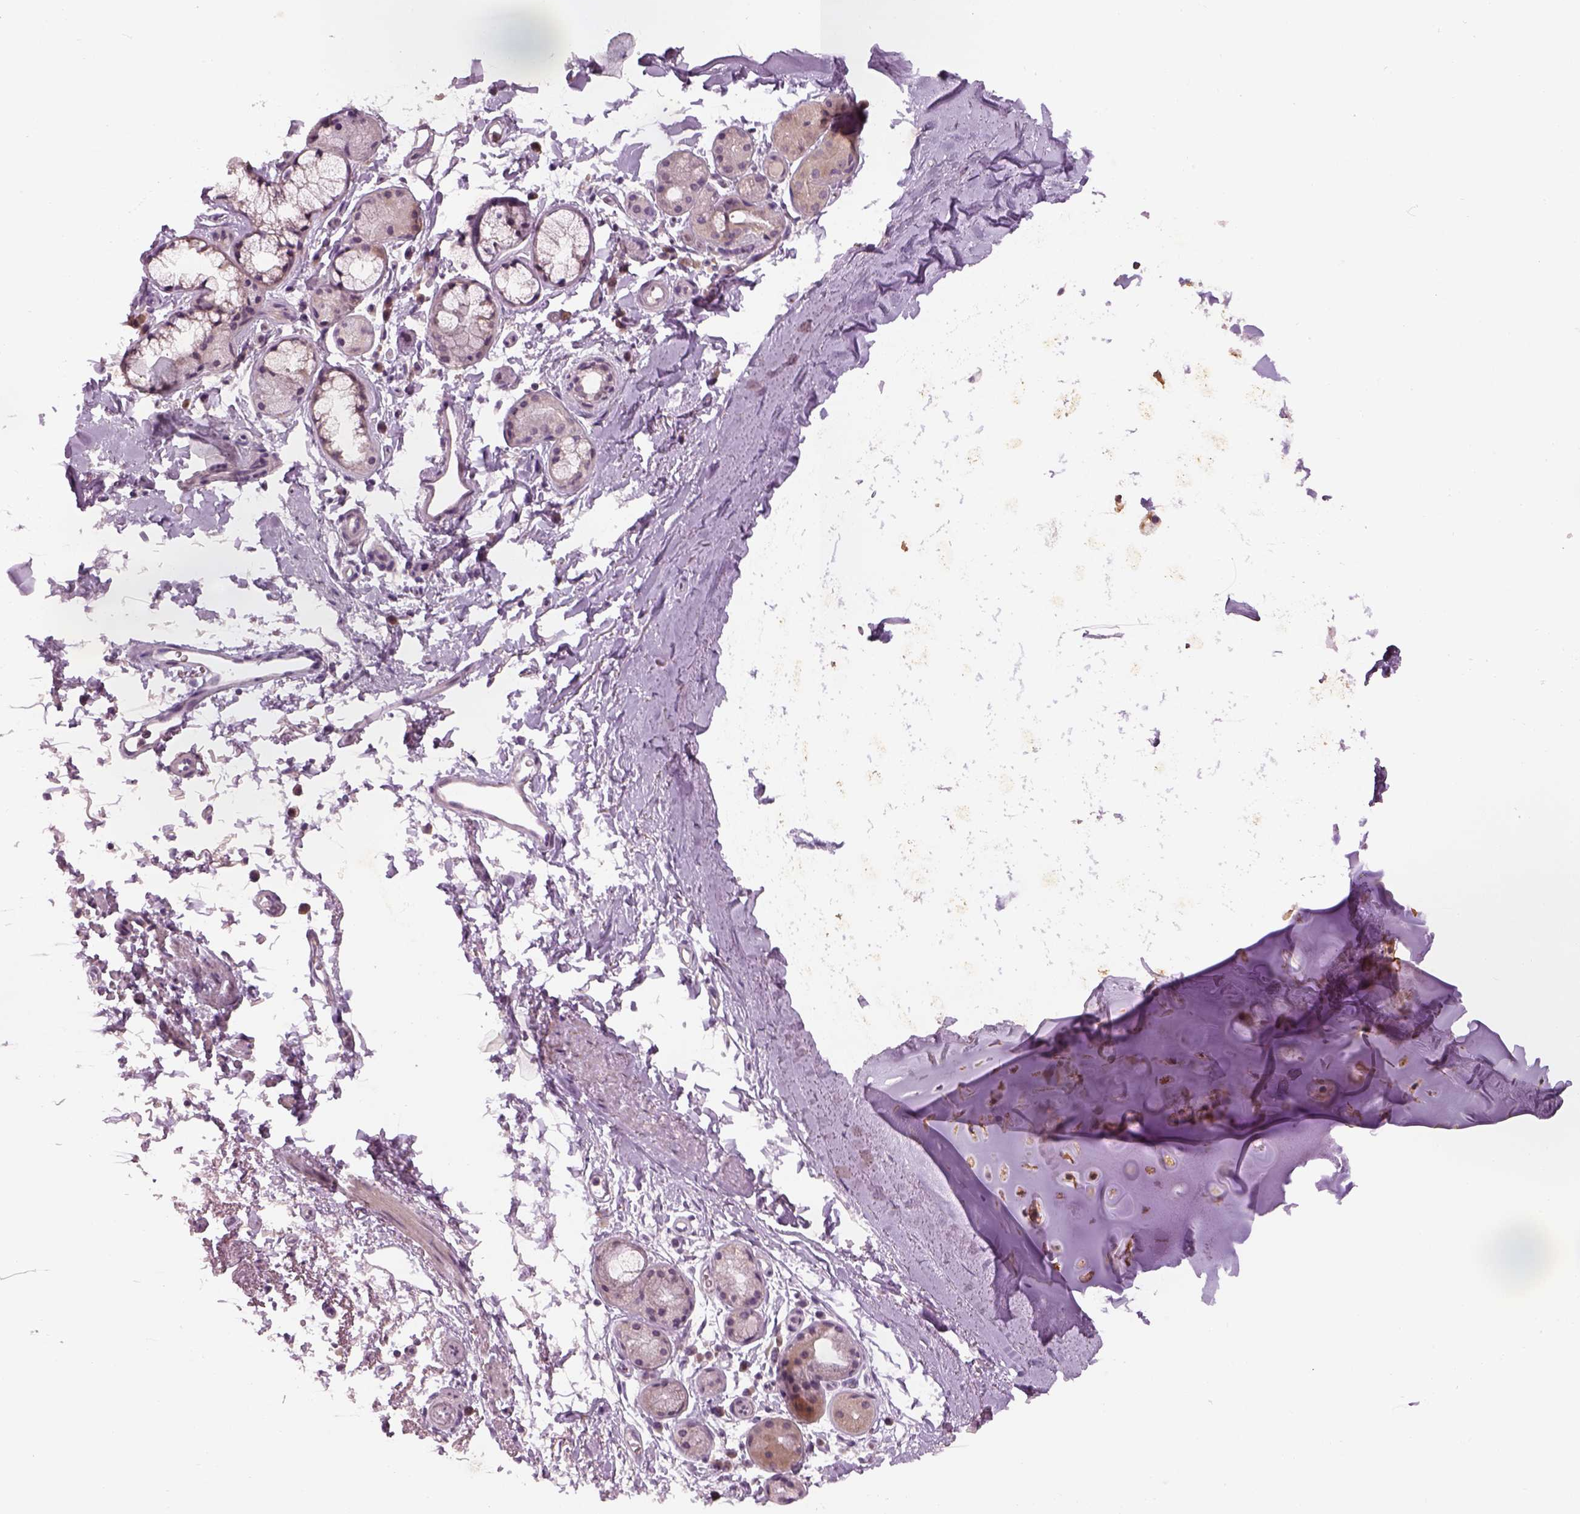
{"staining": {"intensity": "negative", "quantity": "none", "location": "none"}, "tissue": "adipose tissue", "cell_type": "Adipocytes", "image_type": "normal", "snomed": [{"axis": "morphology", "description": "Normal tissue, NOS"}, {"axis": "topography", "description": "Lymph node"}, {"axis": "topography", "description": "Bronchus"}], "caption": "Immunohistochemistry photomicrograph of unremarkable adipose tissue stained for a protein (brown), which exhibits no staining in adipocytes. The staining was performed using DAB to visualize the protein expression in brown, while the nuclei were stained in blue with hematoxylin (Magnification: 20x).", "gene": "GDNF", "patient": {"sex": "female", "age": 70}}